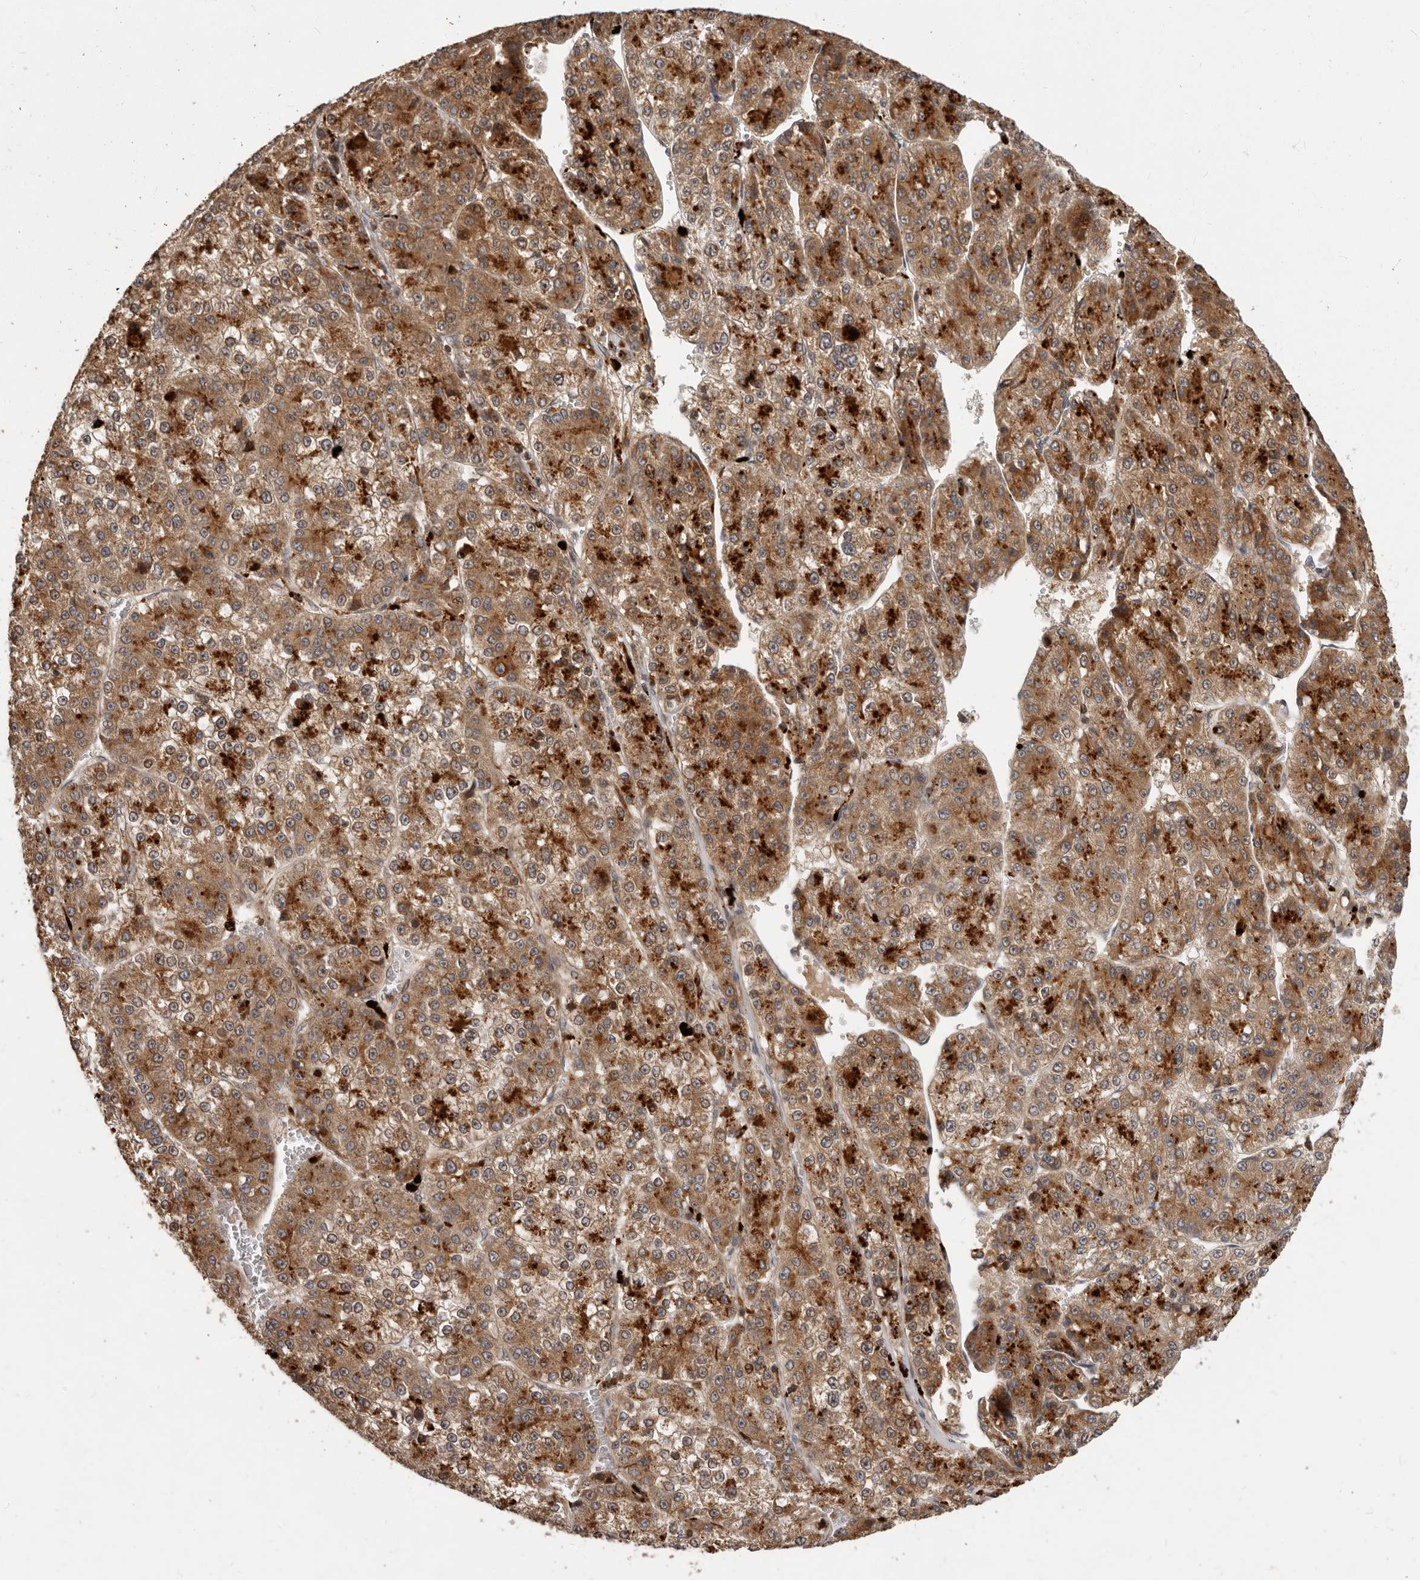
{"staining": {"intensity": "strong", "quantity": ">75%", "location": "cytoplasmic/membranous"}, "tissue": "liver cancer", "cell_type": "Tumor cells", "image_type": "cancer", "snomed": [{"axis": "morphology", "description": "Carcinoma, Hepatocellular, NOS"}, {"axis": "topography", "description": "Liver"}], "caption": "Human liver cancer stained for a protein (brown) shows strong cytoplasmic/membranous positive positivity in about >75% of tumor cells.", "gene": "RNF187", "patient": {"sex": "female", "age": 73}}